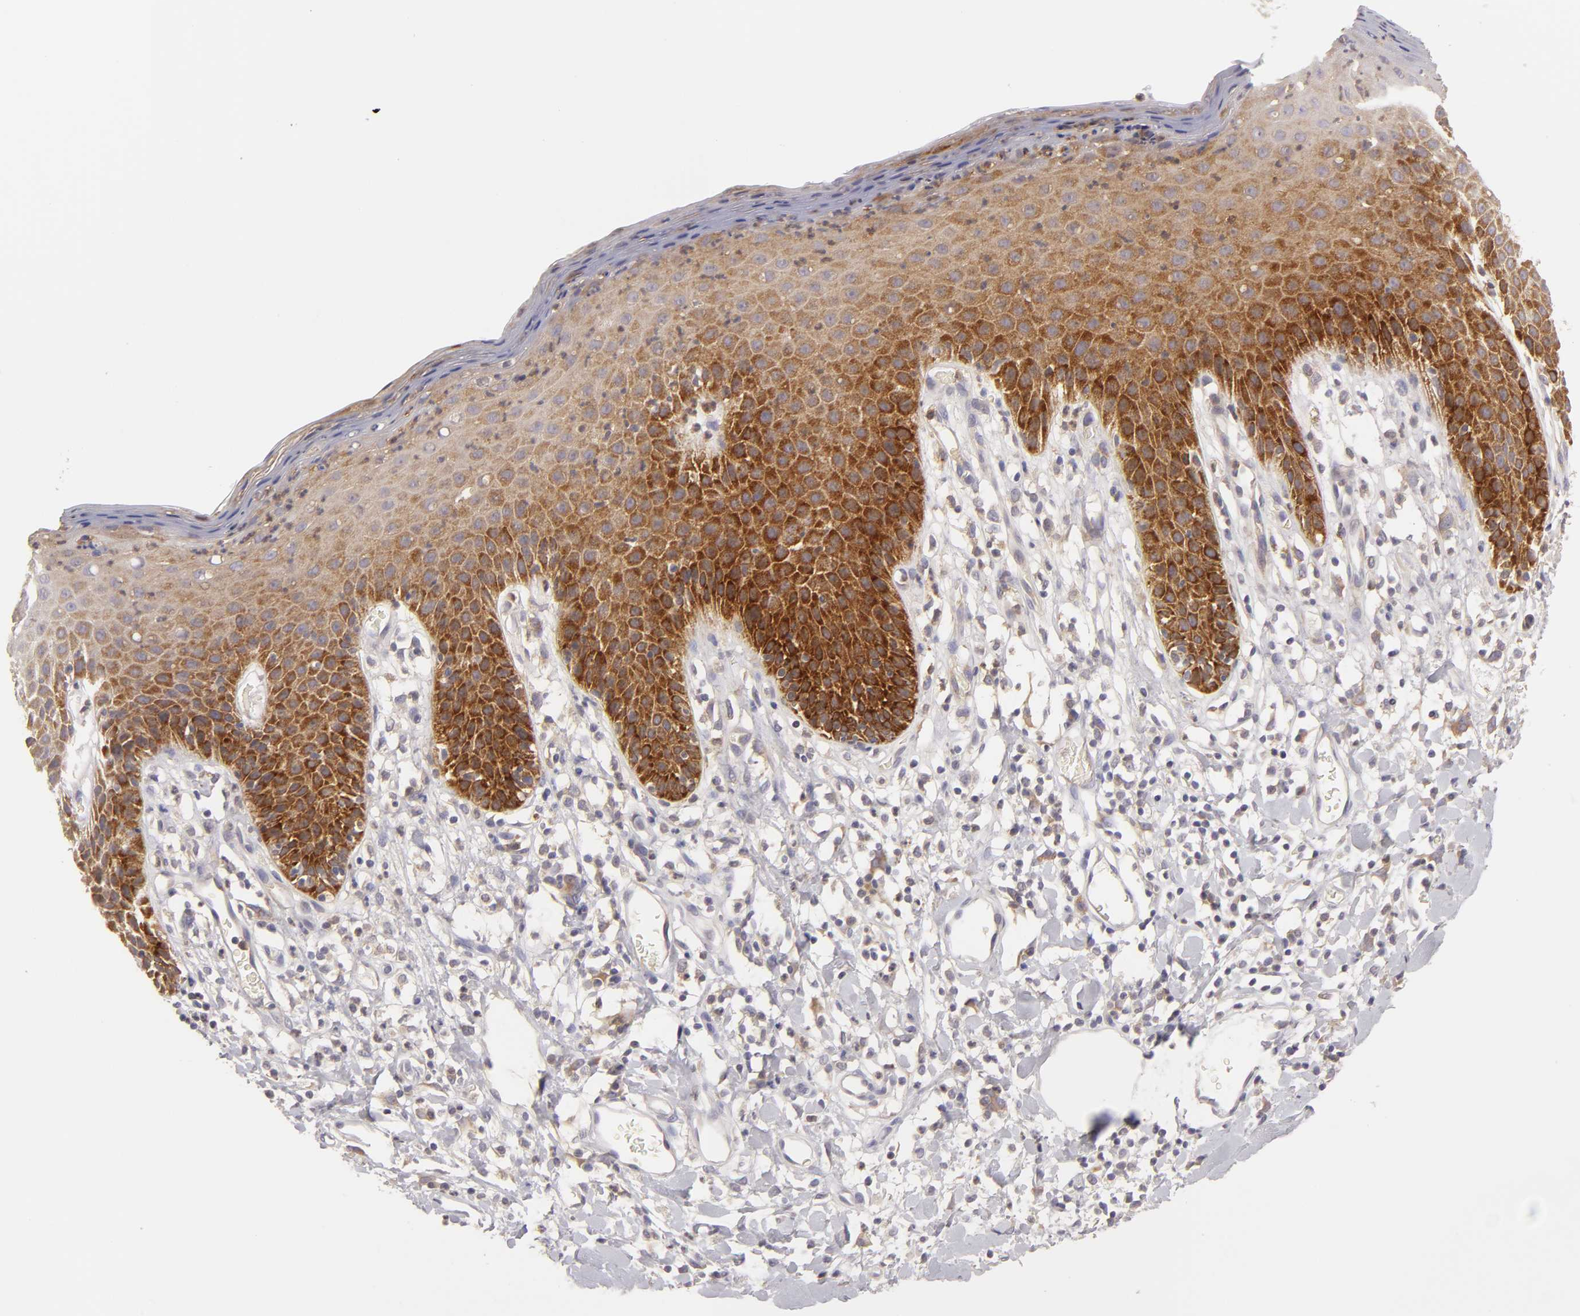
{"staining": {"intensity": "strong", "quantity": "25%-75%", "location": "cytoplasmic/membranous"}, "tissue": "skin", "cell_type": "Epidermal cells", "image_type": "normal", "snomed": [{"axis": "morphology", "description": "Normal tissue, NOS"}, {"axis": "topography", "description": "Vulva"}, {"axis": "topography", "description": "Peripheral nerve tissue"}], "caption": "This histopathology image displays IHC staining of benign skin, with high strong cytoplasmic/membranous positivity in about 25%-75% of epidermal cells.", "gene": "MMP10", "patient": {"sex": "female", "age": 68}}